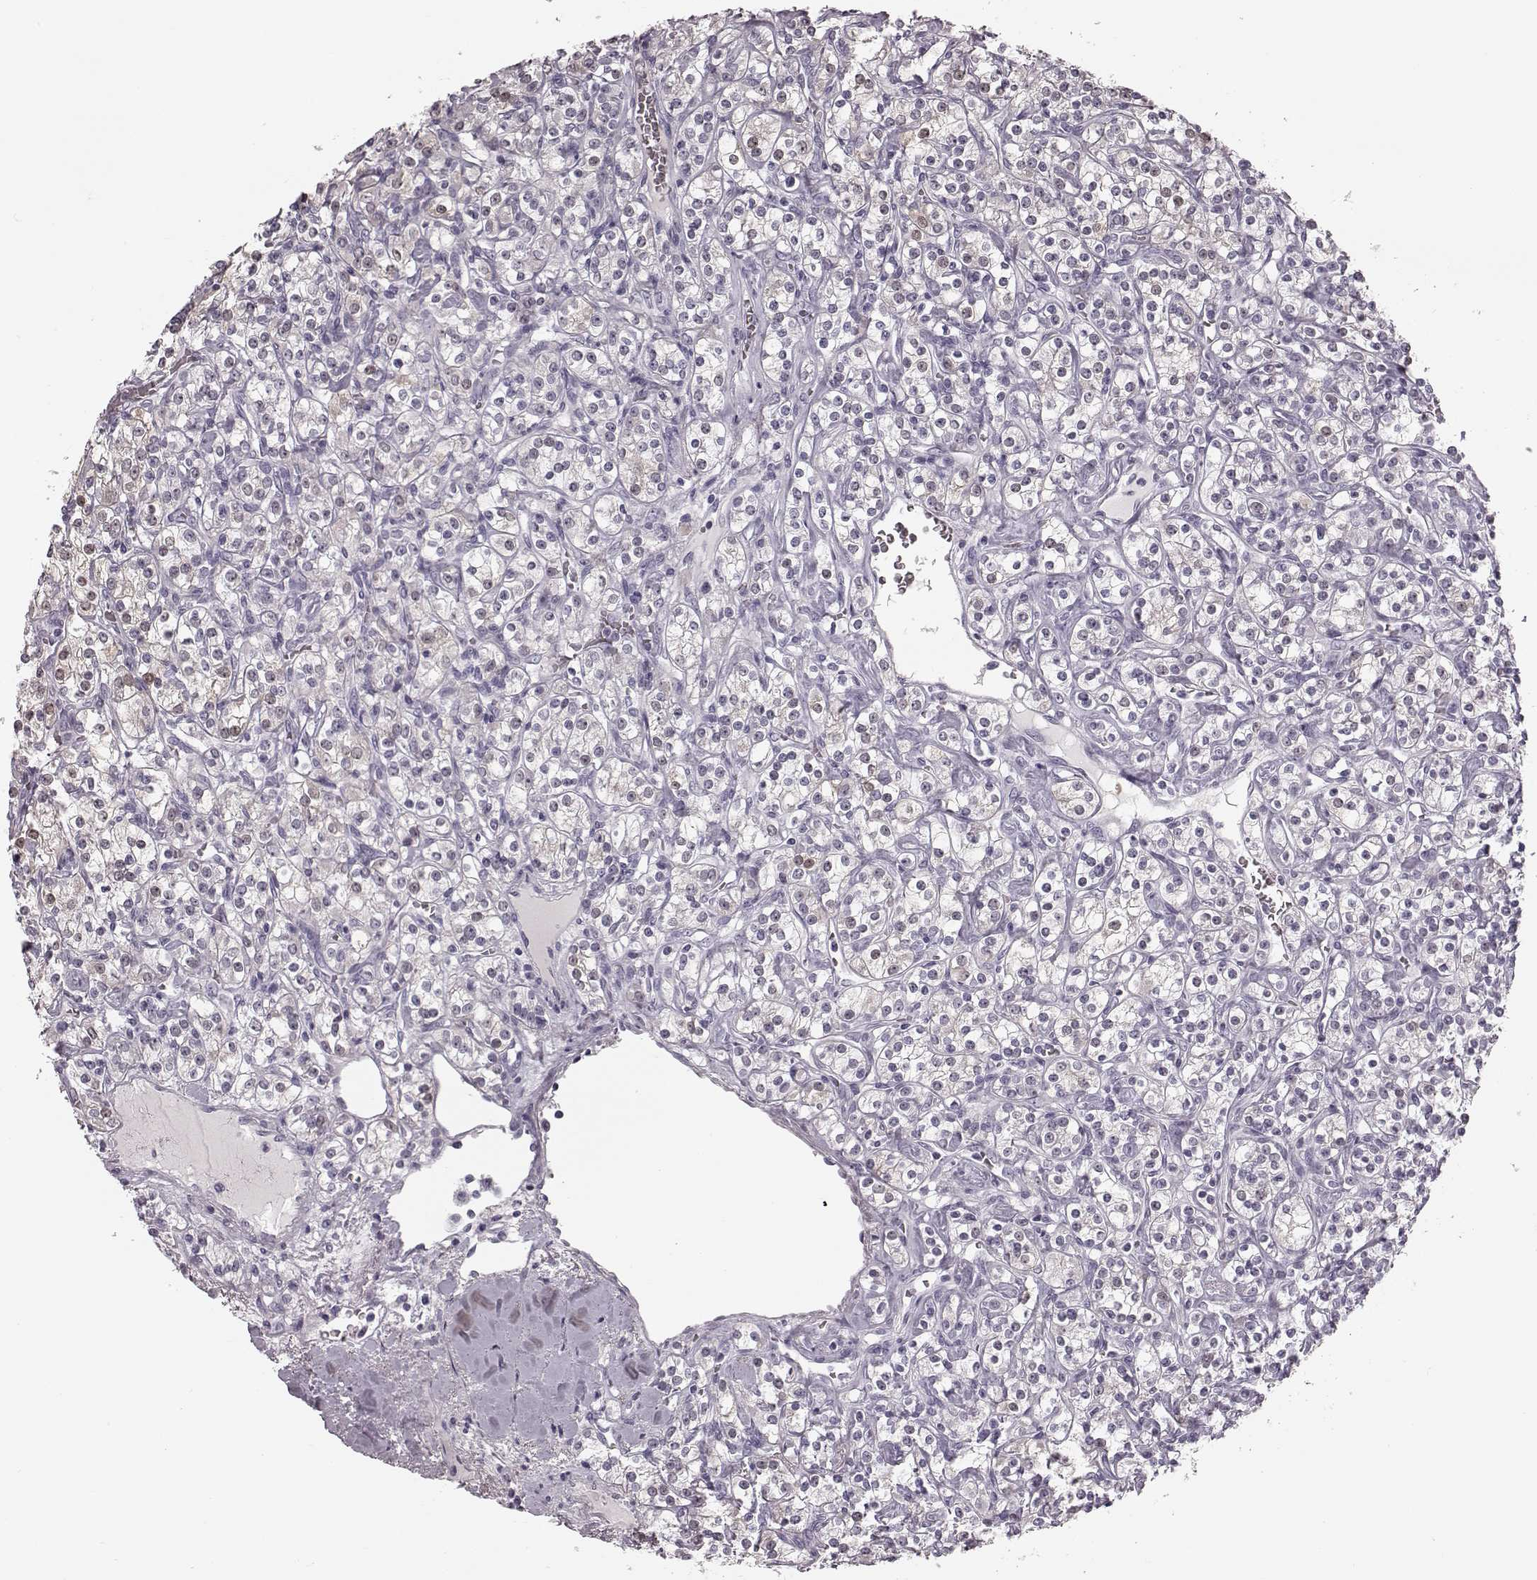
{"staining": {"intensity": "negative", "quantity": "none", "location": "none"}, "tissue": "renal cancer", "cell_type": "Tumor cells", "image_type": "cancer", "snomed": [{"axis": "morphology", "description": "Adenocarcinoma, NOS"}, {"axis": "topography", "description": "Kidney"}], "caption": "Immunohistochemistry histopathology image of renal adenocarcinoma stained for a protein (brown), which displays no expression in tumor cells. (DAB (3,3'-diaminobenzidine) immunohistochemistry (IHC) visualized using brightfield microscopy, high magnification).", "gene": "ZNF433", "patient": {"sex": "male", "age": 77}}